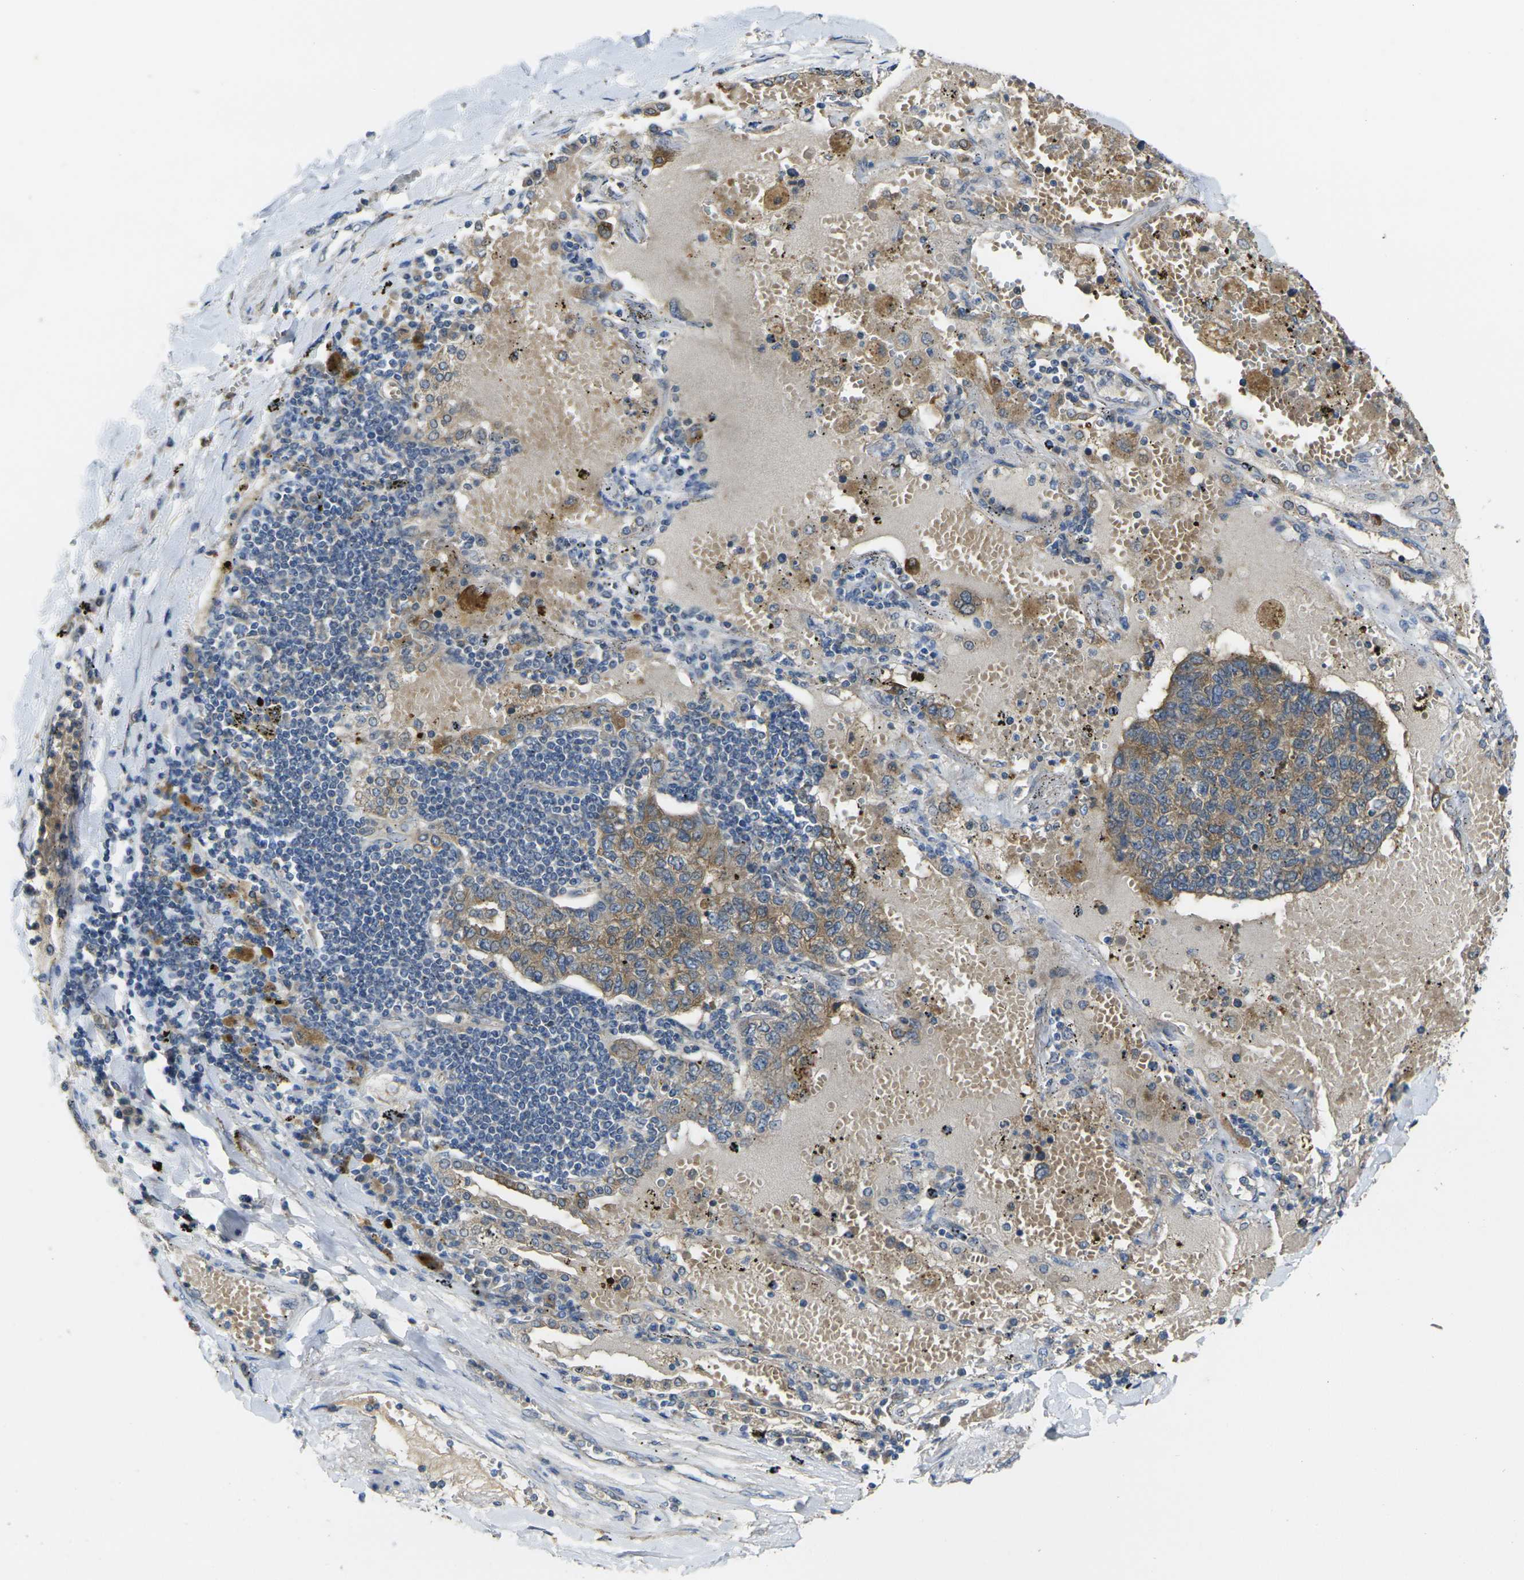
{"staining": {"intensity": "moderate", "quantity": ">75%", "location": "cytoplasmic/membranous"}, "tissue": "lung cancer", "cell_type": "Tumor cells", "image_type": "cancer", "snomed": [{"axis": "morphology", "description": "Adenocarcinoma, NOS"}, {"axis": "topography", "description": "Lung"}], "caption": "Protein expression analysis of human lung cancer (adenocarcinoma) reveals moderate cytoplasmic/membranous staining in approximately >75% of tumor cells.", "gene": "GNA12", "patient": {"sex": "male", "age": 49}}